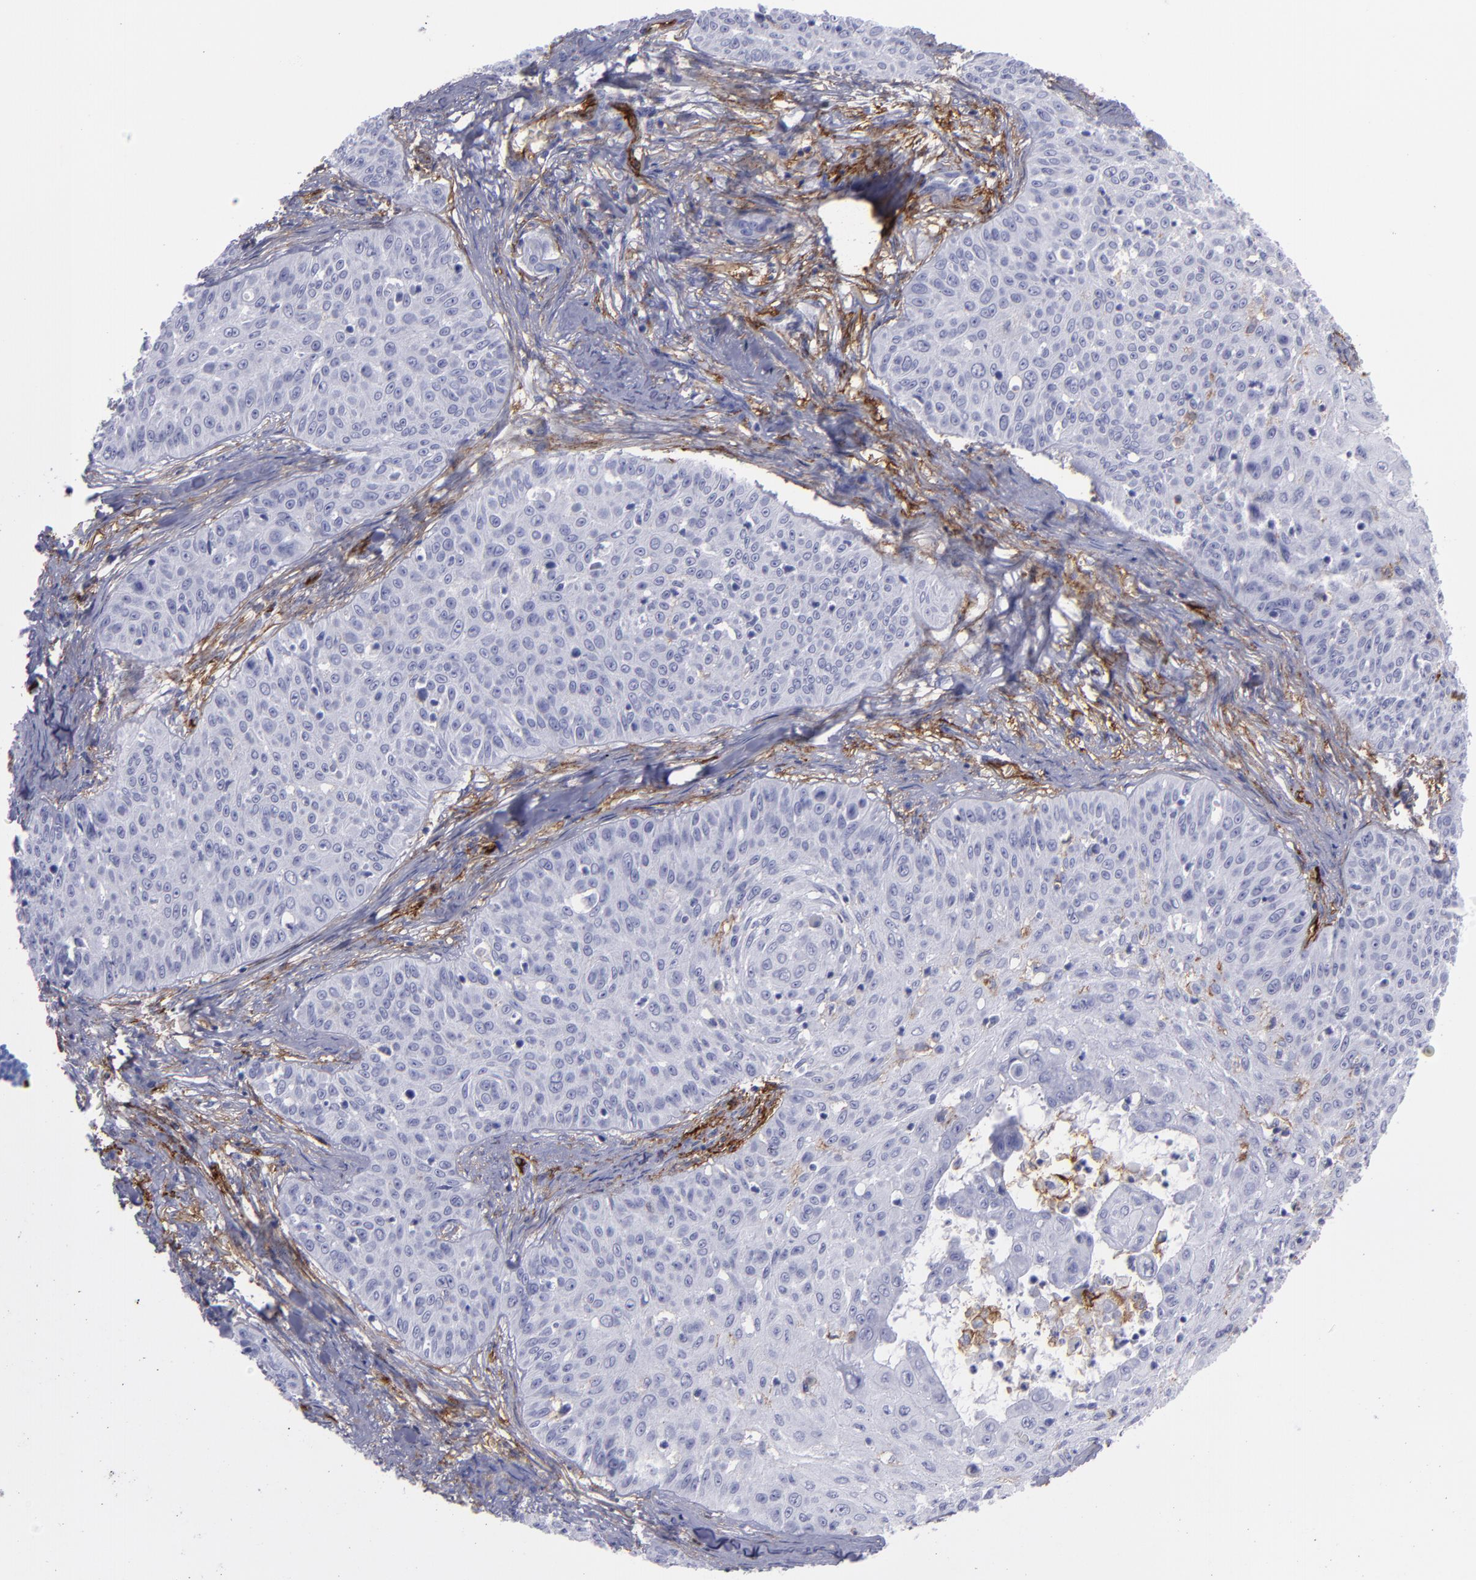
{"staining": {"intensity": "negative", "quantity": "none", "location": "none"}, "tissue": "skin cancer", "cell_type": "Tumor cells", "image_type": "cancer", "snomed": [{"axis": "morphology", "description": "Squamous cell carcinoma, NOS"}, {"axis": "topography", "description": "Skin"}], "caption": "Squamous cell carcinoma (skin) was stained to show a protein in brown. There is no significant expression in tumor cells.", "gene": "ACE", "patient": {"sex": "male", "age": 82}}